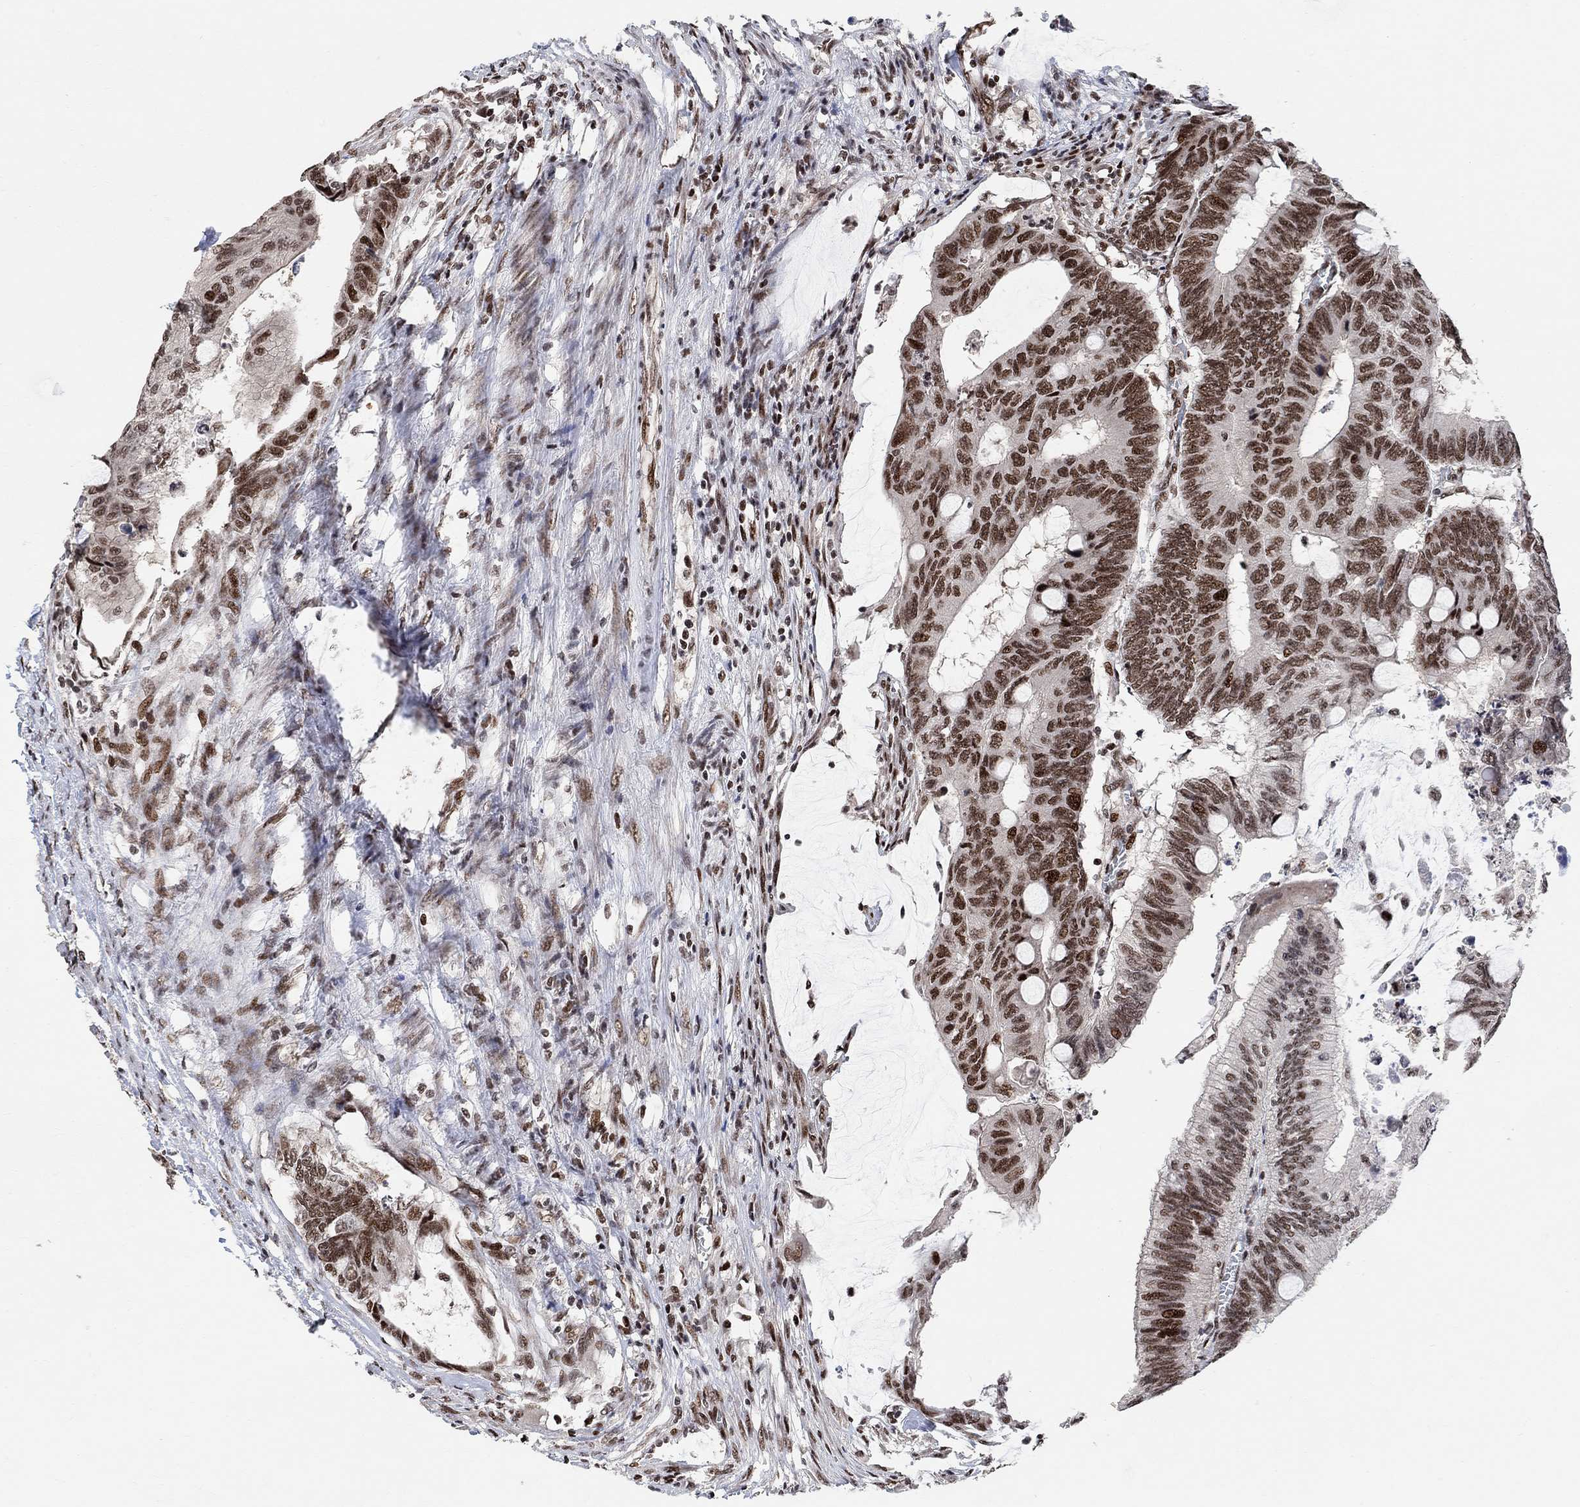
{"staining": {"intensity": "strong", "quantity": ">75%", "location": "nuclear"}, "tissue": "colorectal cancer", "cell_type": "Tumor cells", "image_type": "cancer", "snomed": [{"axis": "morphology", "description": "Normal tissue, NOS"}, {"axis": "morphology", "description": "Adenocarcinoma, NOS"}, {"axis": "topography", "description": "Rectum"}, {"axis": "topography", "description": "Peripheral nerve tissue"}], "caption": "Immunohistochemistry photomicrograph of colorectal cancer stained for a protein (brown), which displays high levels of strong nuclear staining in about >75% of tumor cells.", "gene": "E4F1", "patient": {"sex": "male", "age": 92}}